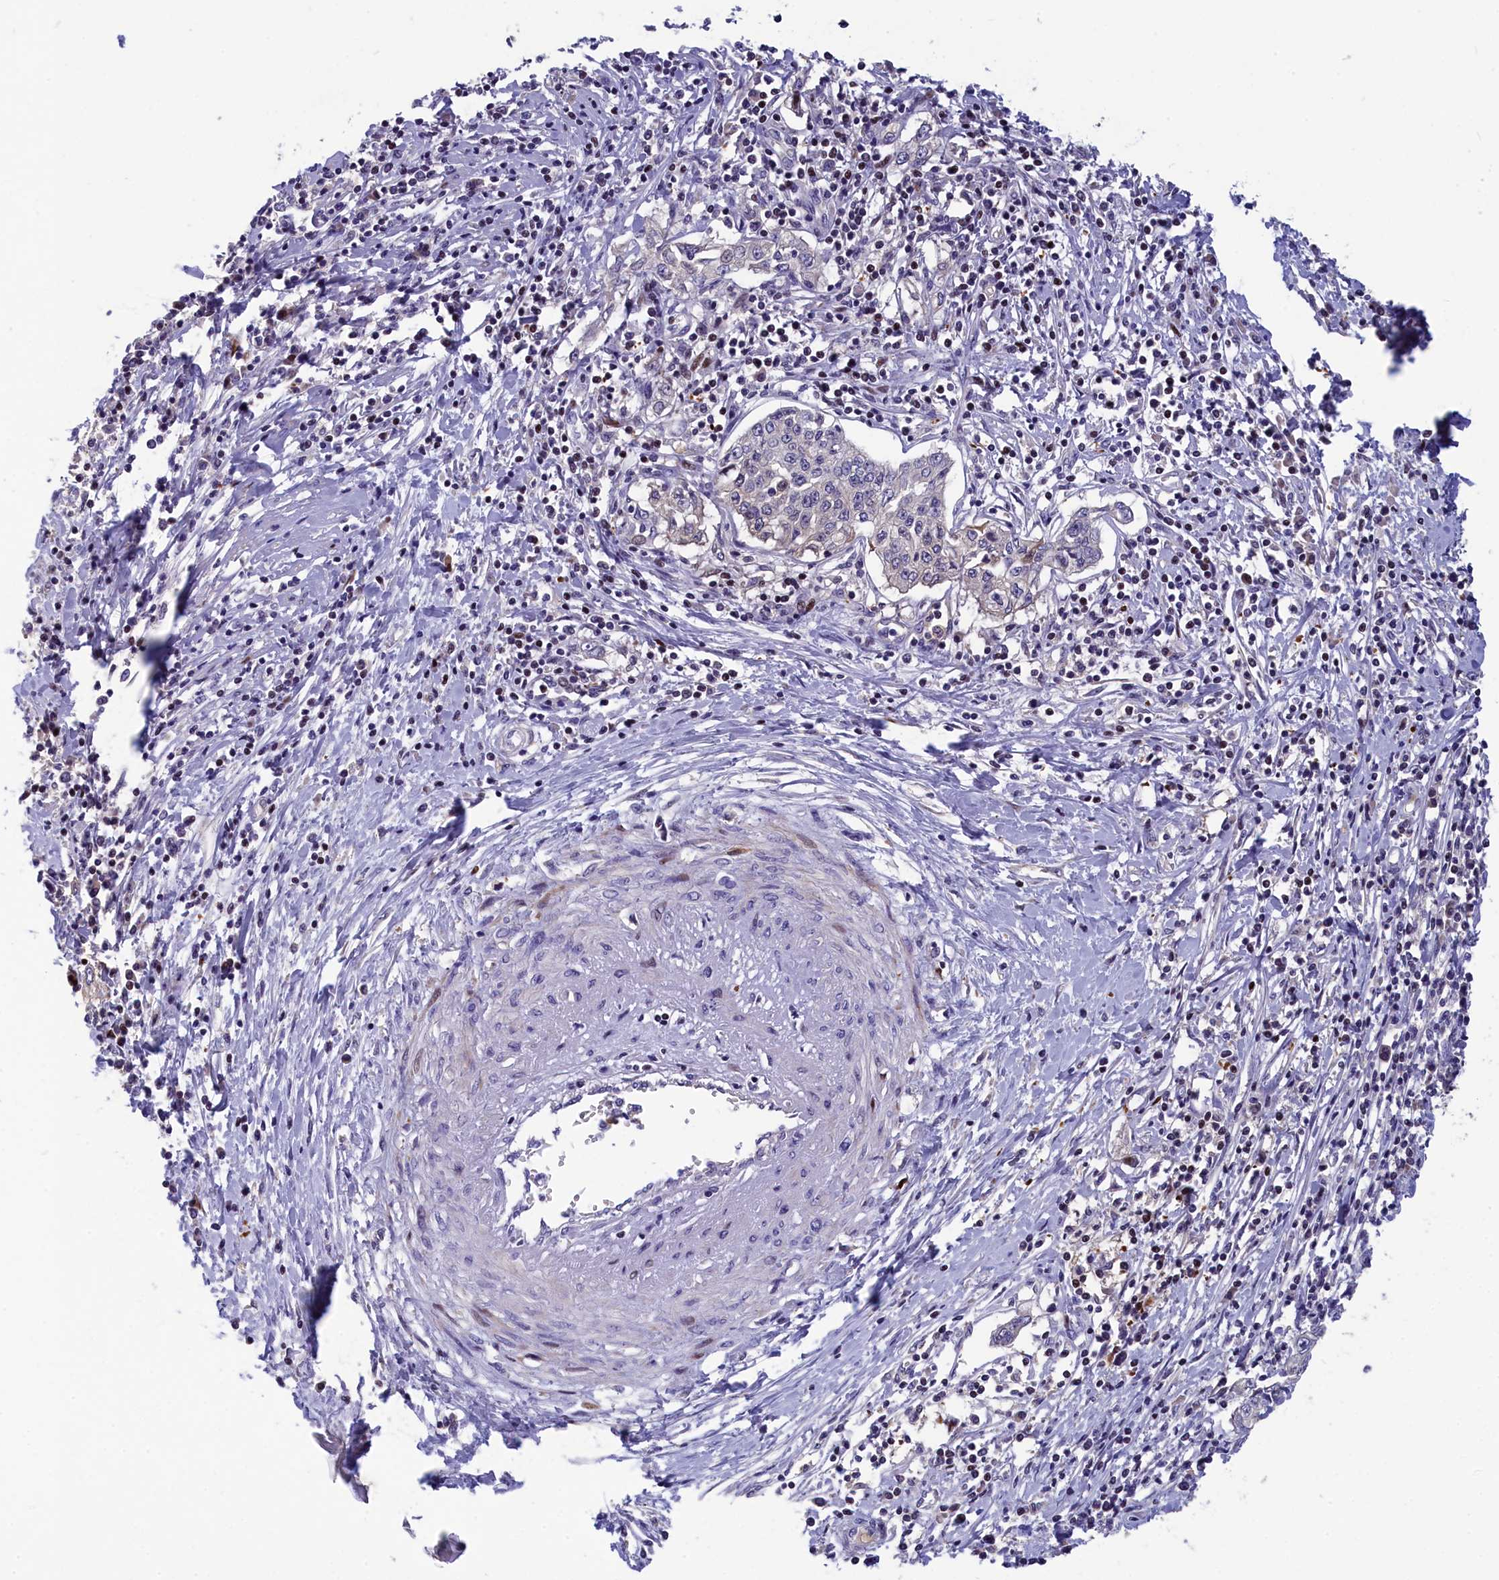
{"staining": {"intensity": "negative", "quantity": "none", "location": "none"}, "tissue": "cervical cancer", "cell_type": "Tumor cells", "image_type": "cancer", "snomed": [{"axis": "morphology", "description": "Squamous cell carcinoma, NOS"}, {"axis": "topography", "description": "Cervix"}], "caption": "DAB (3,3'-diaminobenzidine) immunohistochemical staining of cervical cancer displays no significant positivity in tumor cells.", "gene": "NKPD1", "patient": {"sex": "female", "age": 35}}